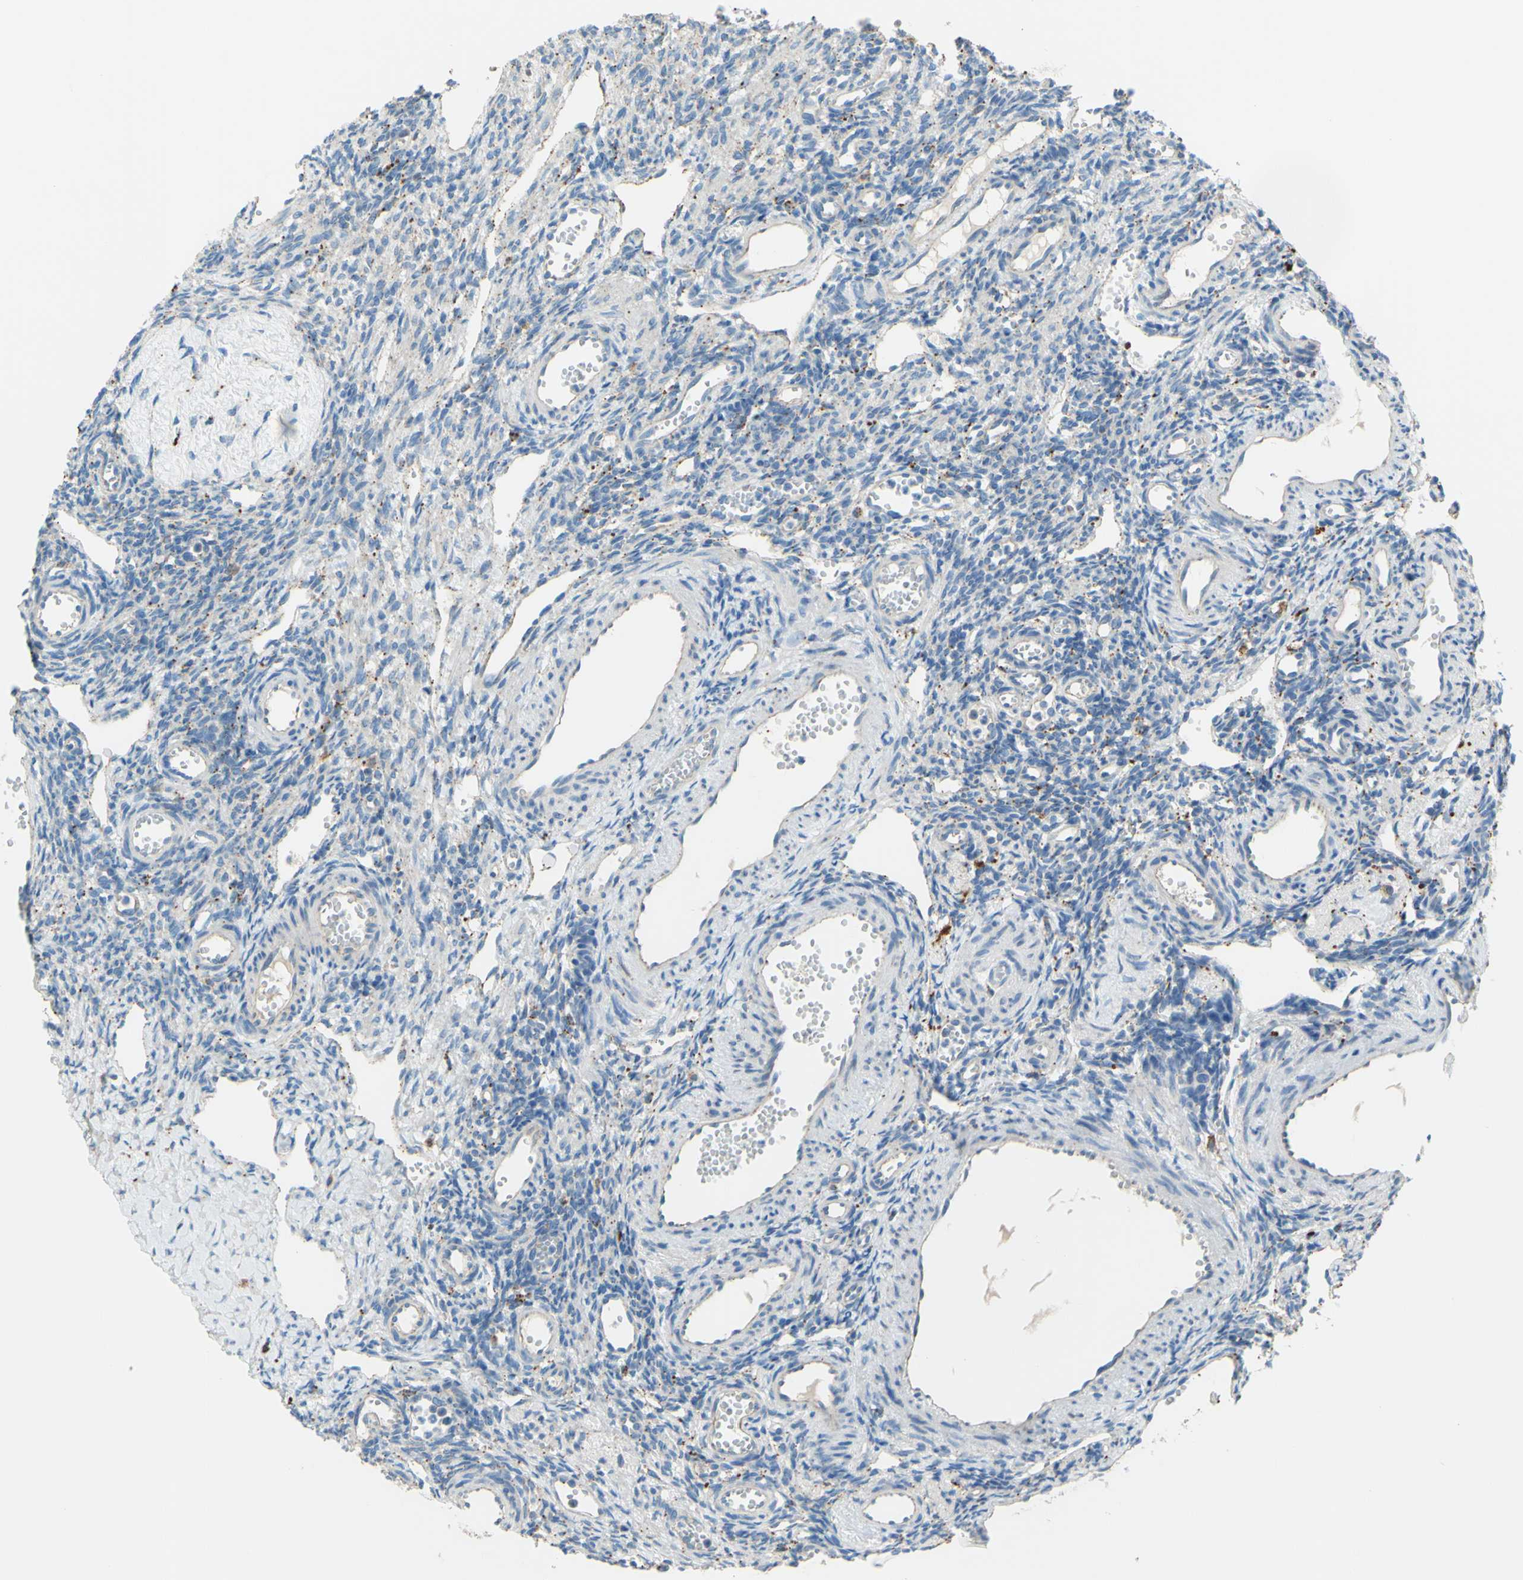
{"staining": {"intensity": "negative", "quantity": "none", "location": "none"}, "tissue": "ovary", "cell_type": "Ovarian stroma cells", "image_type": "normal", "snomed": [{"axis": "morphology", "description": "Normal tissue, NOS"}, {"axis": "topography", "description": "Ovary"}], "caption": "DAB immunohistochemical staining of normal ovary exhibits no significant positivity in ovarian stroma cells.", "gene": "CTSD", "patient": {"sex": "female", "age": 33}}